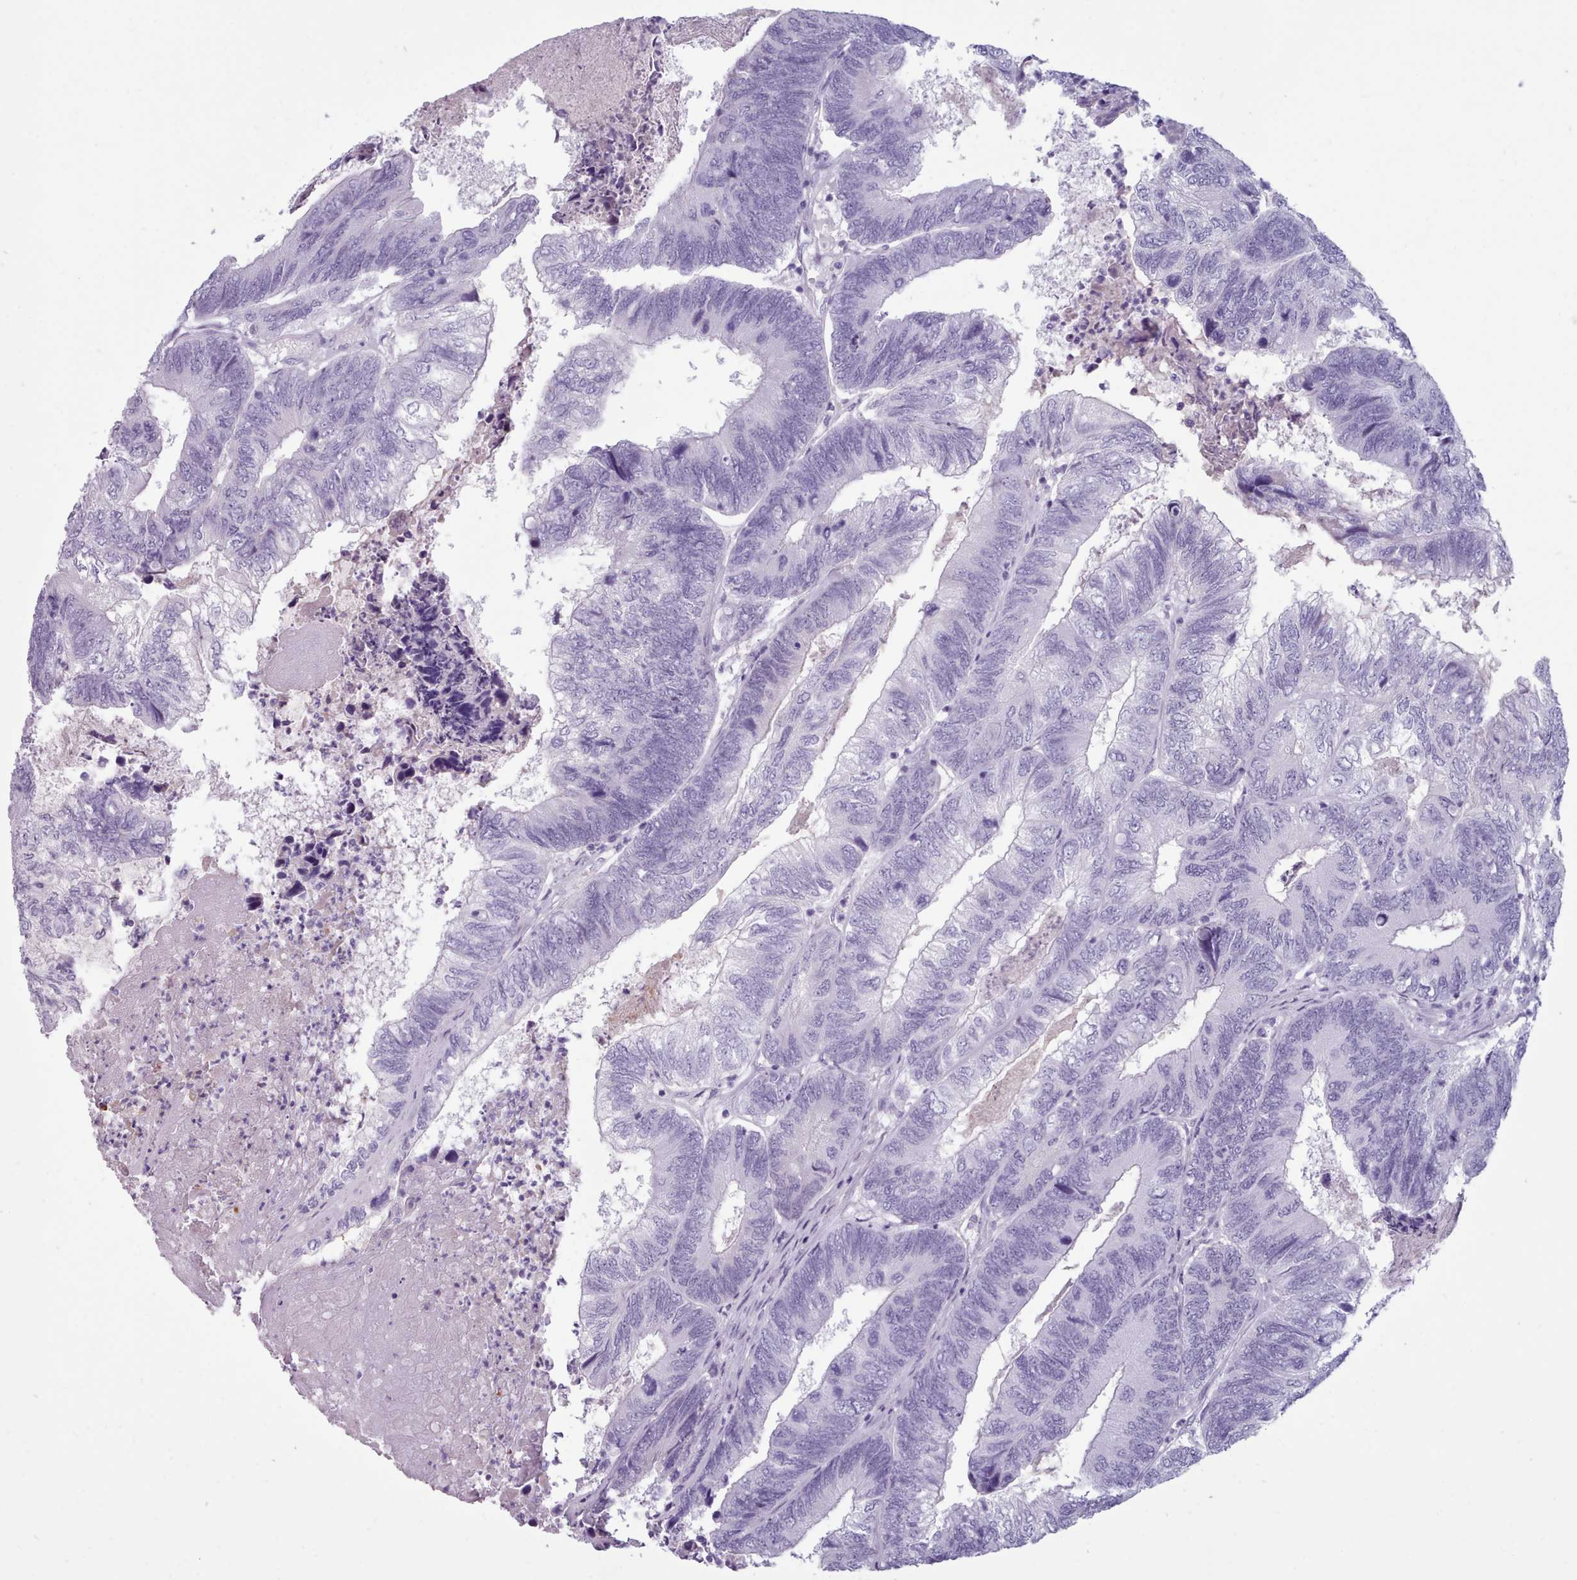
{"staining": {"intensity": "negative", "quantity": "none", "location": "none"}, "tissue": "colorectal cancer", "cell_type": "Tumor cells", "image_type": "cancer", "snomed": [{"axis": "morphology", "description": "Adenocarcinoma, NOS"}, {"axis": "topography", "description": "Colon"}], "caption": "An immunohistochemistry histopathology image of adenocarcinoma (colorectal) is shown. There is no staining in tumor cells of adenocarcinoma (colorectal). Nuclei are stained in blue.", "gene": "ZNF43", "patient": {"sex": "female", "age": 67}}